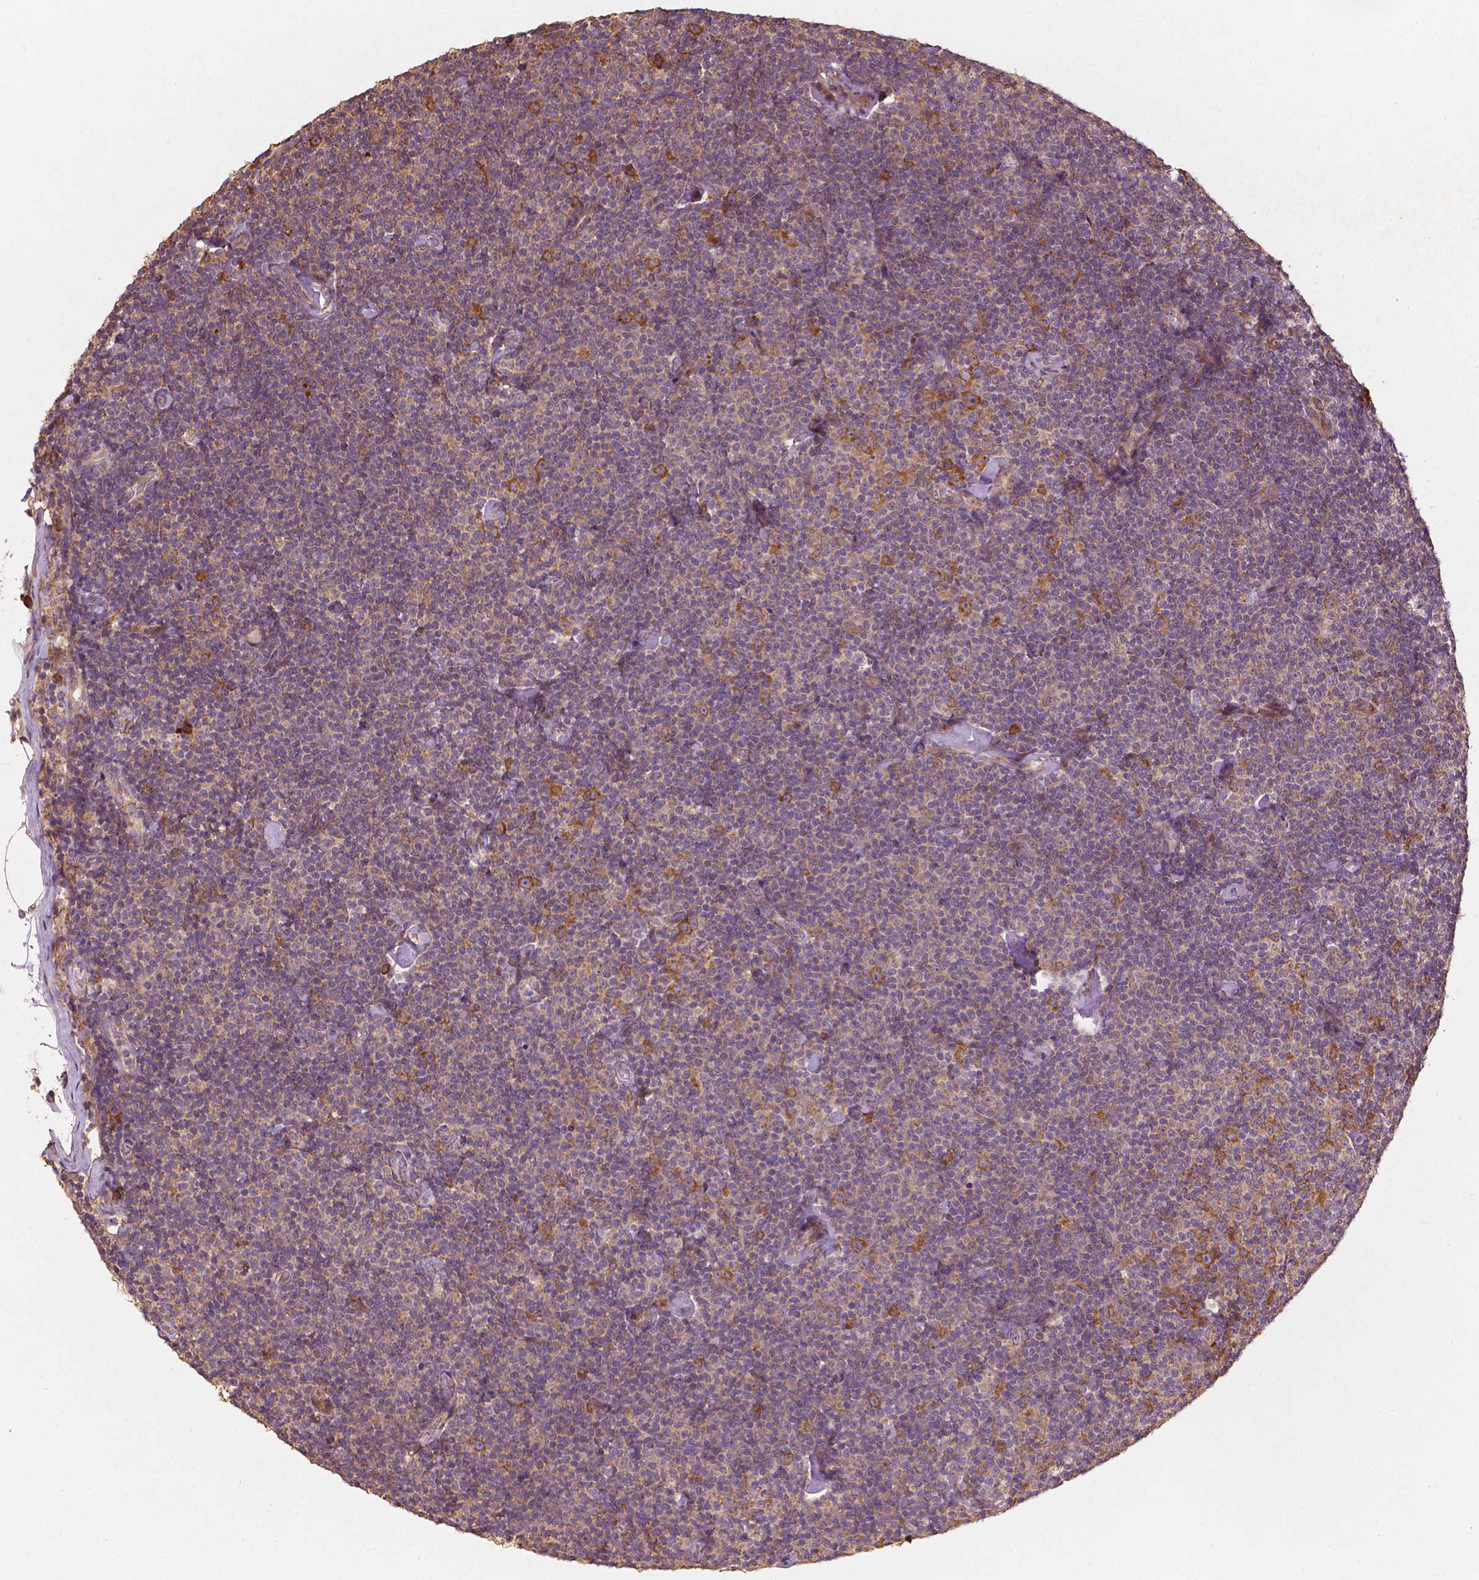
{"staining": {"intensity": "negative", "quantity": "none", "location": "none"}, "tissue": "lymphoma", "cell_type": "Tumor cells", "image_type": "cancer", "snomed": [{"axis": "morphology", "description": "Malignant lymphoma, non-Hodgkin's type, Low grade"}, {"axis": "topography", "description": "Lymph node"}], "caption": "There is no significant positivity in tumor cells of malignant lymphoma, non-Hodgkin's type (low-grade).", "gene": "G3BP1", "patient": {"sex": "male", "age": 81}}